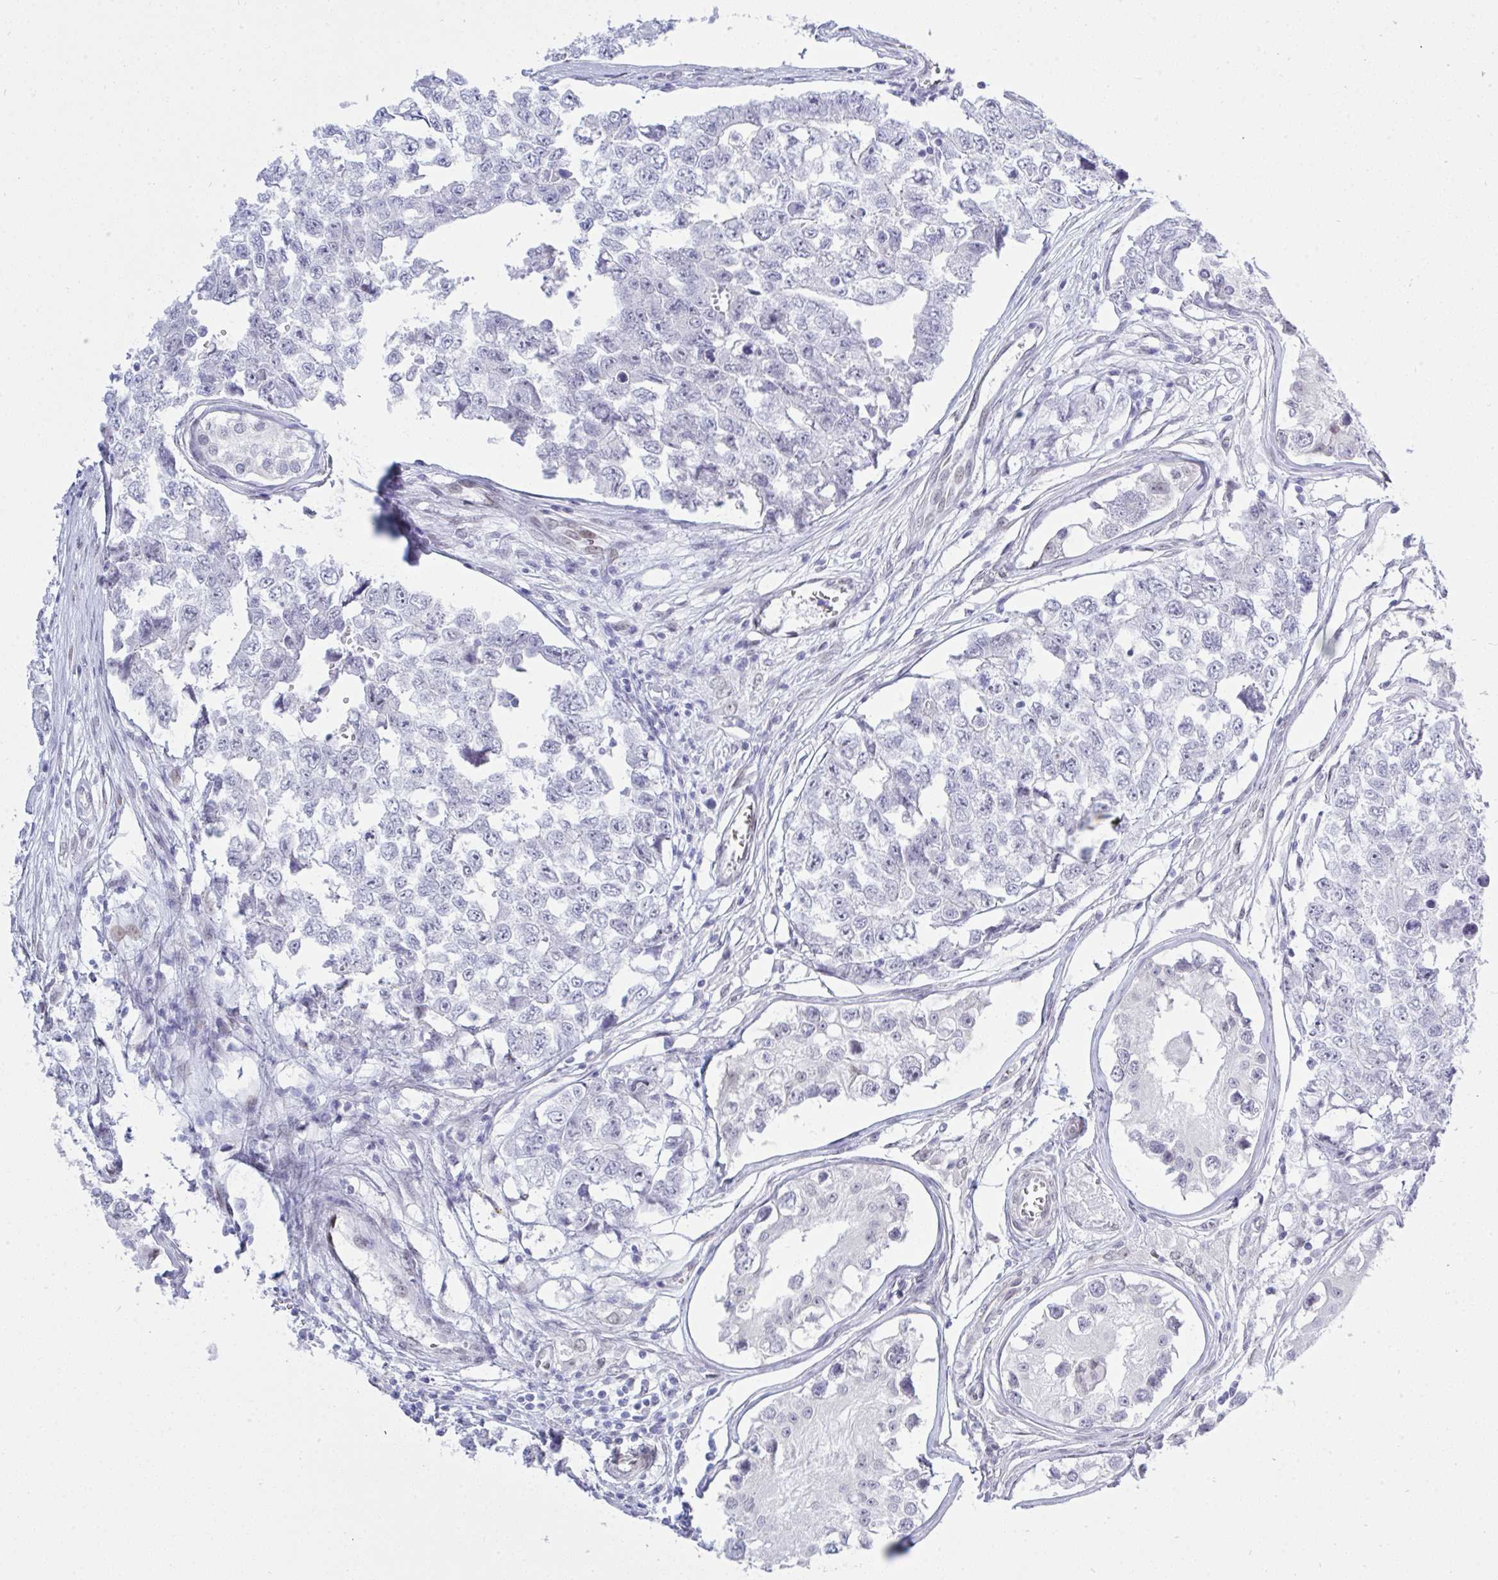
{"staining": {"intensity": "negative", "quantity": "none", "location": "none"}, "tissue": "testis cancer", "cell_type": "Tumor cells", "image_type": "cancer", "snomed": [{"axis": "morphology", "description": "Carcinoma, Embryonal, NOS"}, {"axis": "topography", "description": "Testis"}], "caption": "Tumor cells are negative for protein expression in human testis cancer.", "gene": "MFSD4A", "patient": {"sex": "male", "age": 18}}